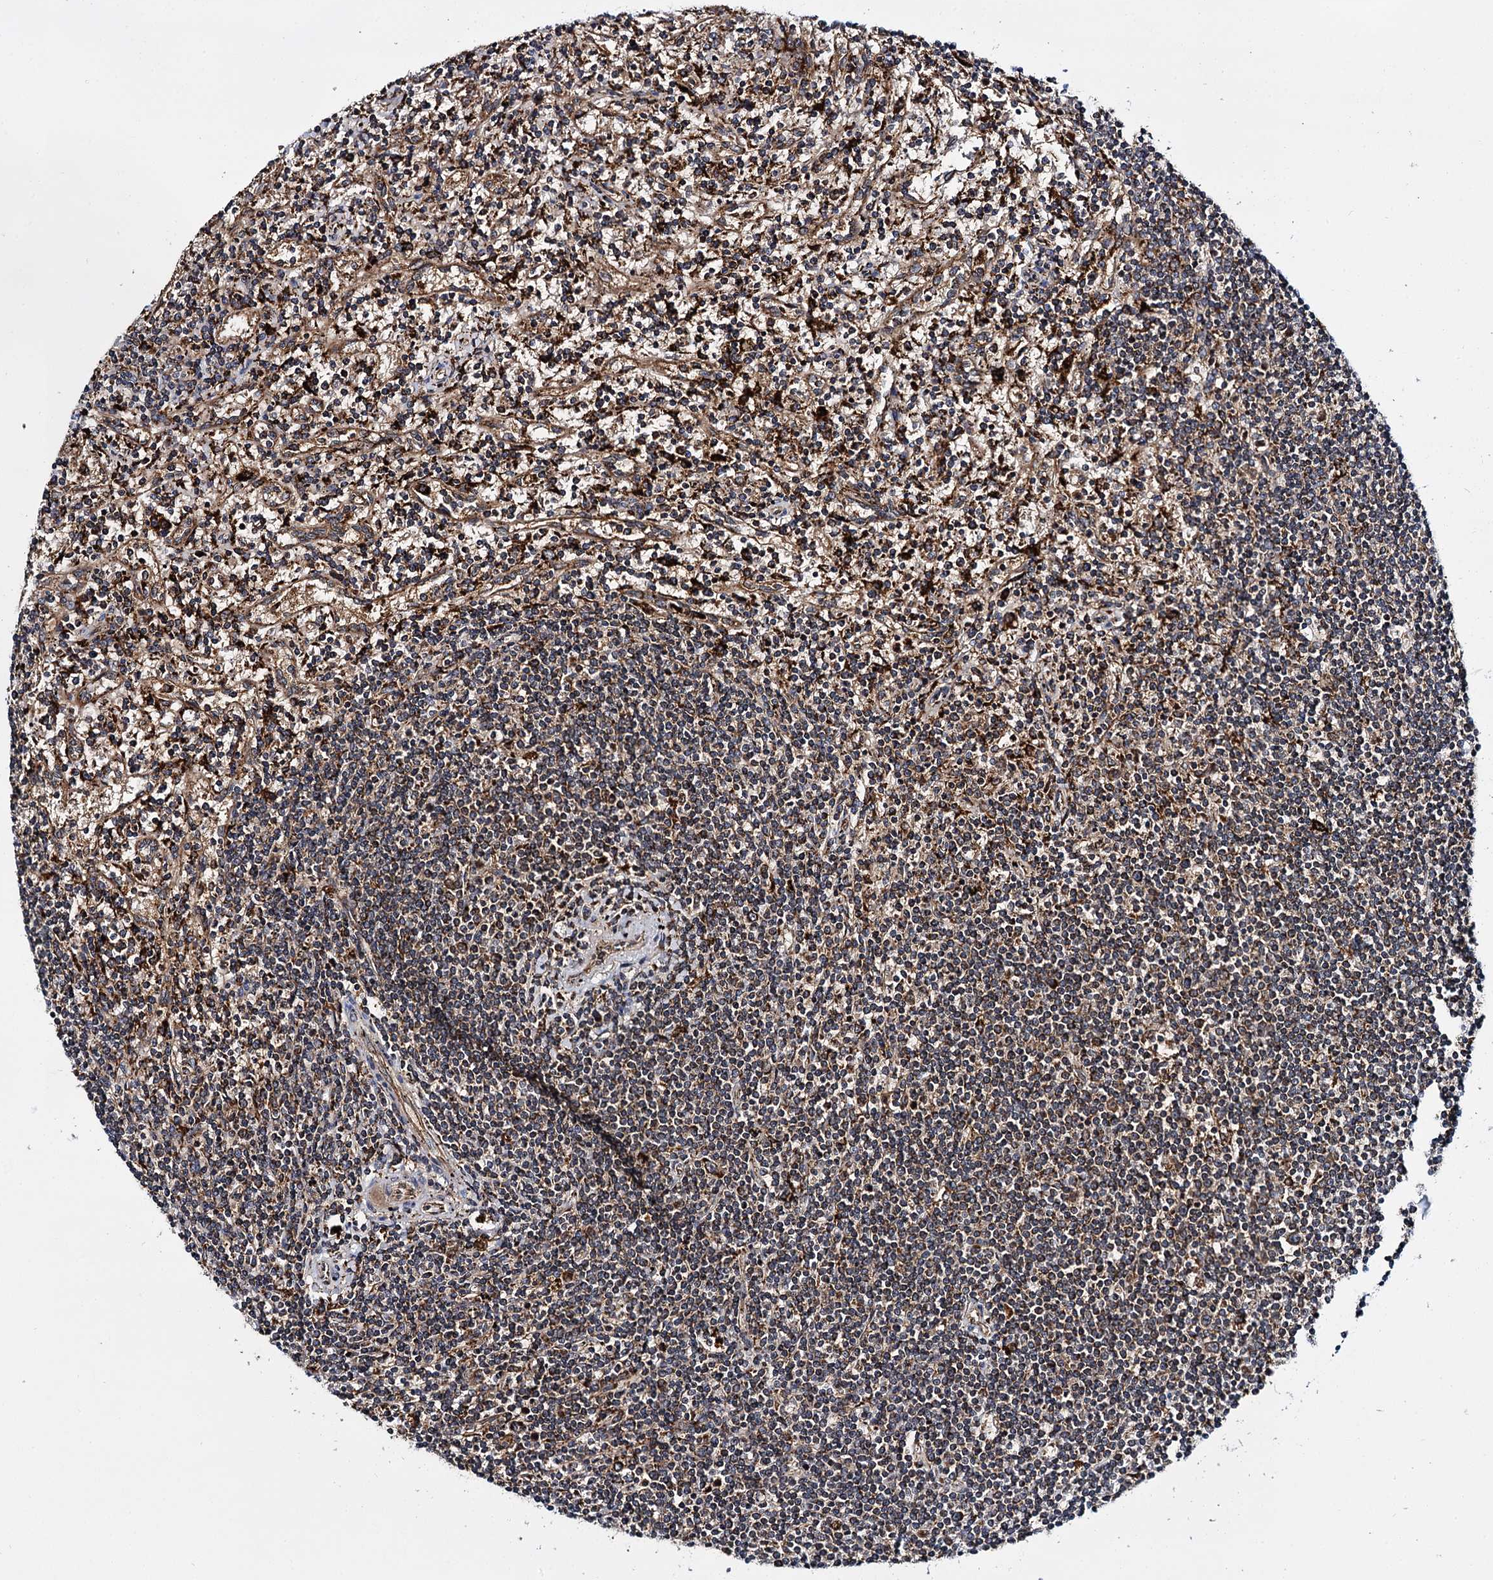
{"staining": {"intensity": "weak", "quantity": "25%-75%", "location": "cytoplasmic/membranous"}, "tissue": "lymphoma", "cell_type": "Tumor cells", "image_type": "cancer", "snomed": [{"axis": "morphology", "description": "Malignant lymphoma, non-Hodgkin's type, Low grade"}, {"axis": "topography", "description": "Spleen"}], "caption": "About 25%-75% of tumor cells in lymphoma exhibit weak cytoplasmic/membranous protein positivity as visualized by brown immunohistochemical staining.", "gene": "UFM1", "patient": {"sex": "male", "age": 76}}